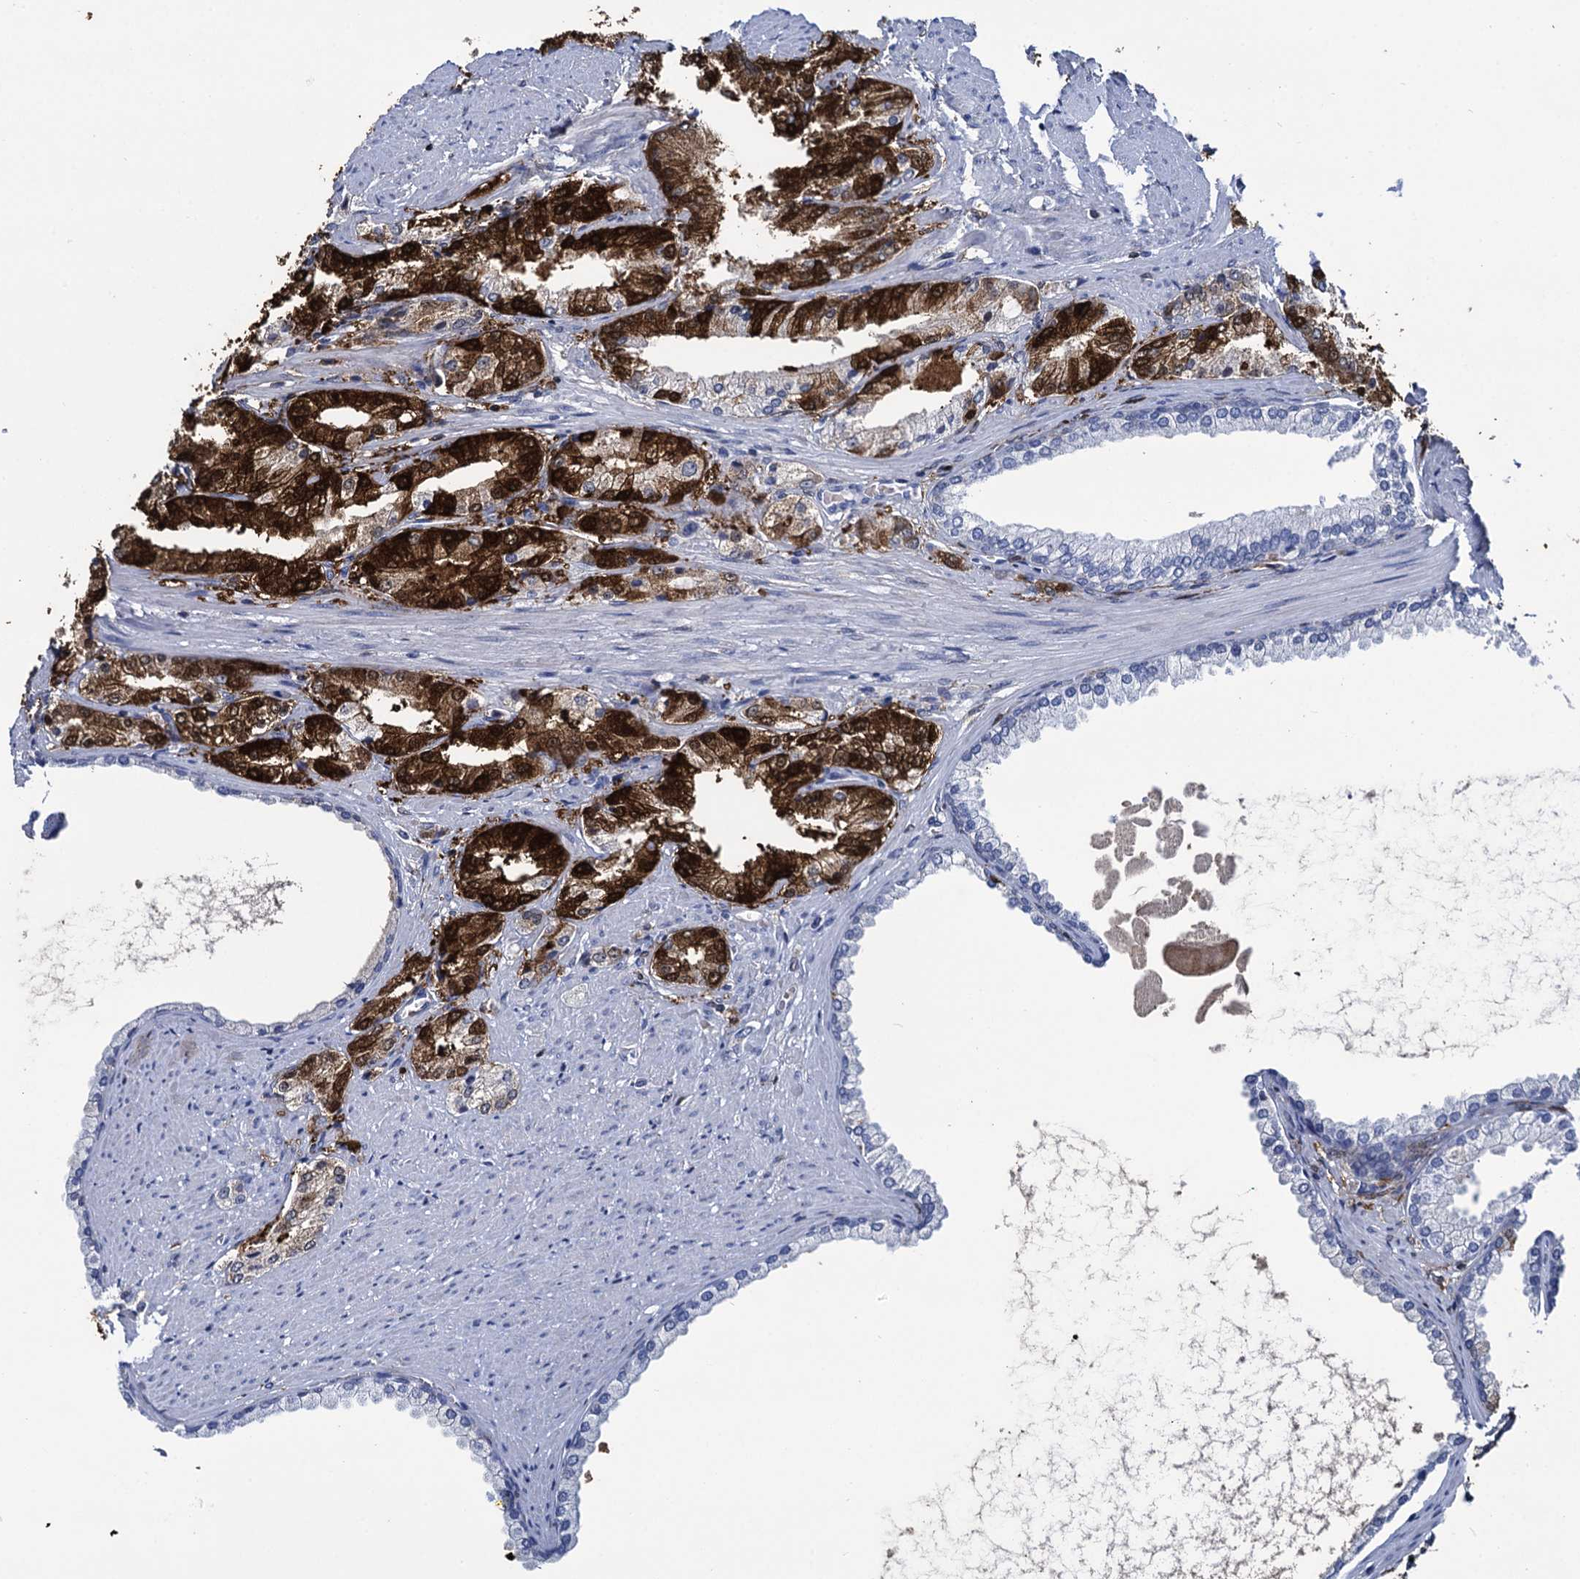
{"staining": {"intensity": "strong", "quantity": ">75%", "location": "cytoplasmic/membranous,nuclear"}, "tissue": "prostate cancer", "cell_type": "Tumor cells", "image_type": "cancer", "snomed": [{"axis": "morphology", "description": "Adenocarcinoma, High grade"}, {"axis": "topography", "description": "Prostate"}], "caption": "The photomicrograph displays staining of high-grade adenocarcinoma (prostate), revealing strong cytoplasmic/membranous and nuclear protein positivity (brown color) within tumor cells. (DAB (3,3'-diaminobenzidine) IHC, brown staining for protein, blue staining for nuclei).", "gene": "FABP5", "patient": {"sex": "male", "age": 66}}